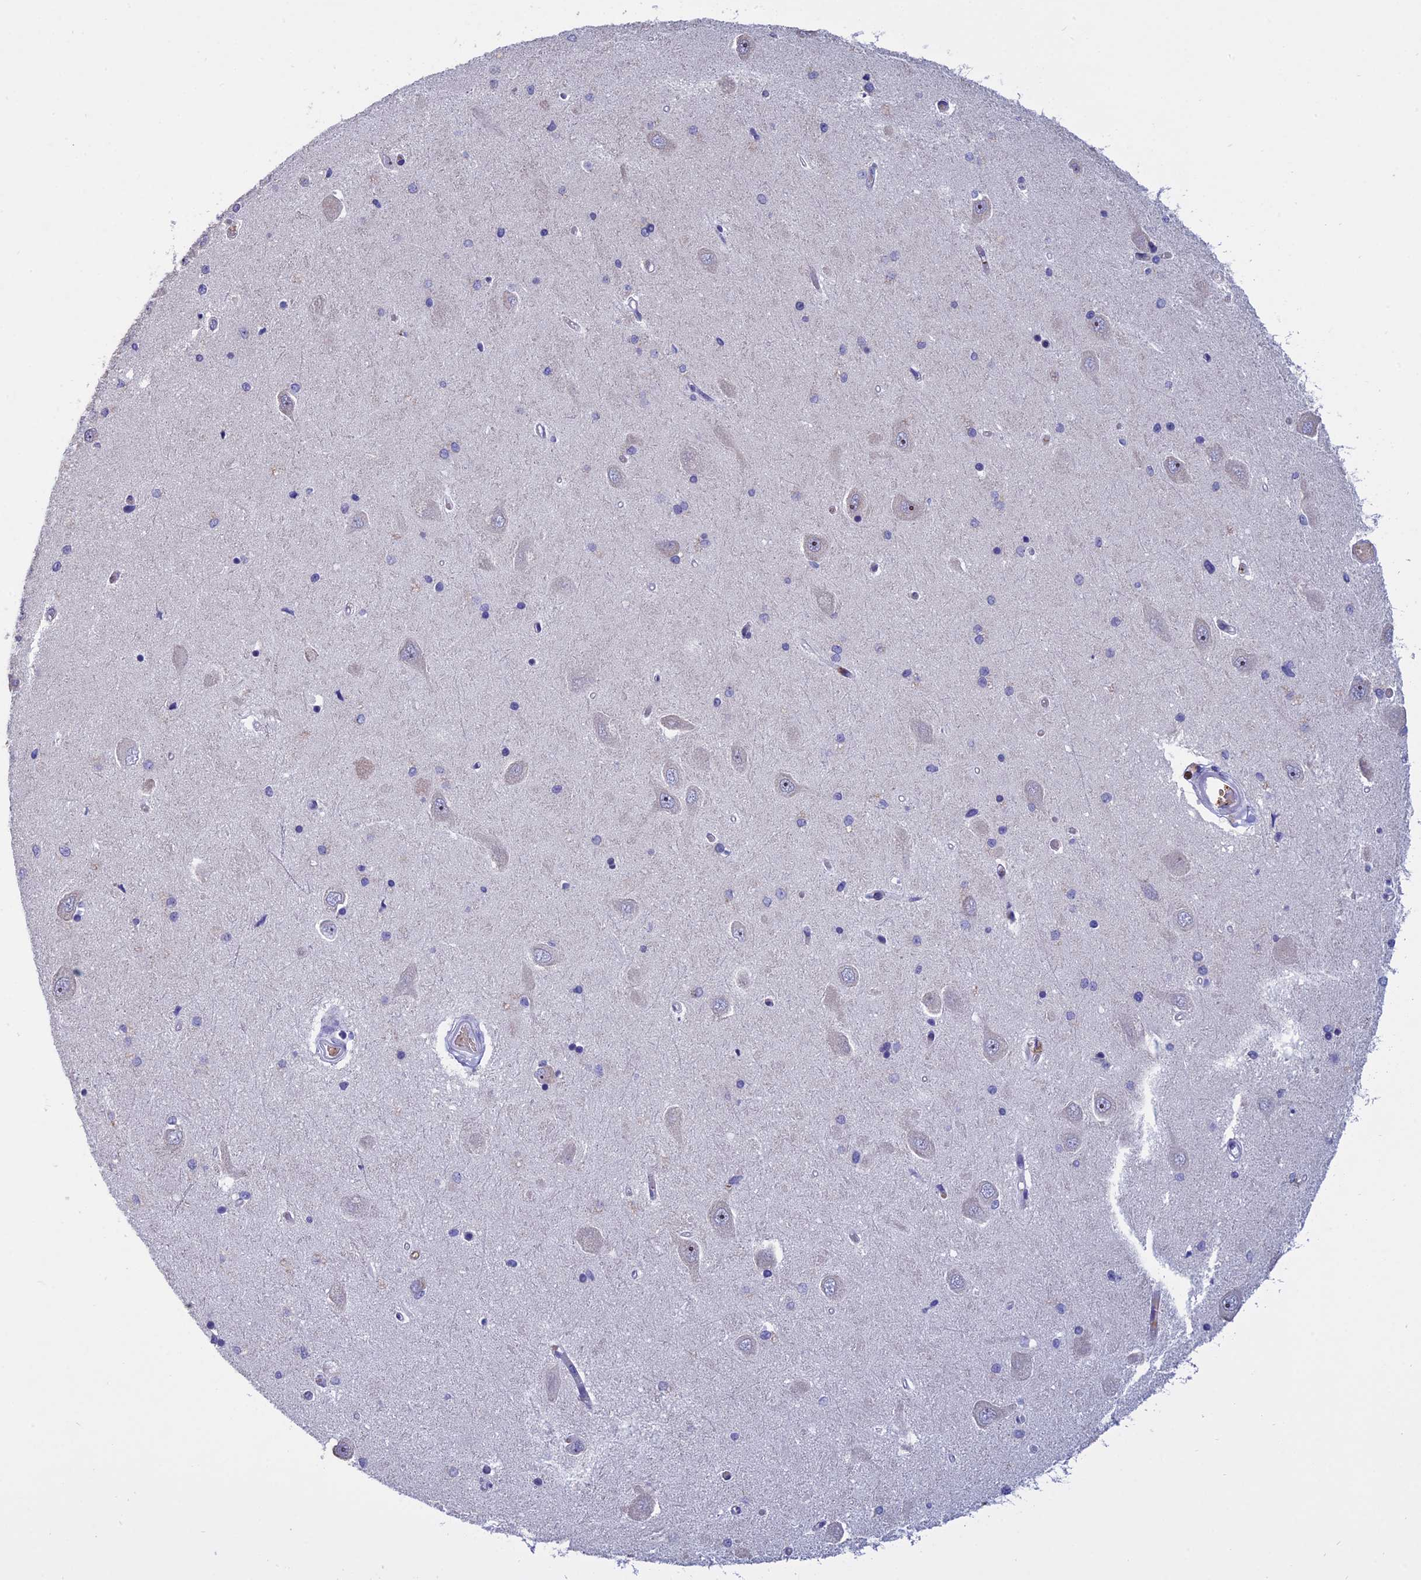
{"staining": {"intensity": "negative", "quantity": "none", "location": "none"}, "tissue": "hippocampus", "cell_type": "Glial cells", "image_type": "normal", "snomed": [{"axis": "morphology", "description": "Normal tissue, NOS"}, {"axis": "topography", "description": "Hippocampus"}], "caption": "The histopathology image reveals no staining of glial cells in normal hippocampus. (DAB (3,3'-diaminobenzidine) IHC with hematoxylin counter stain).", "gene": "KNOP1", "patient": {"sex": "male", "age": 45}}